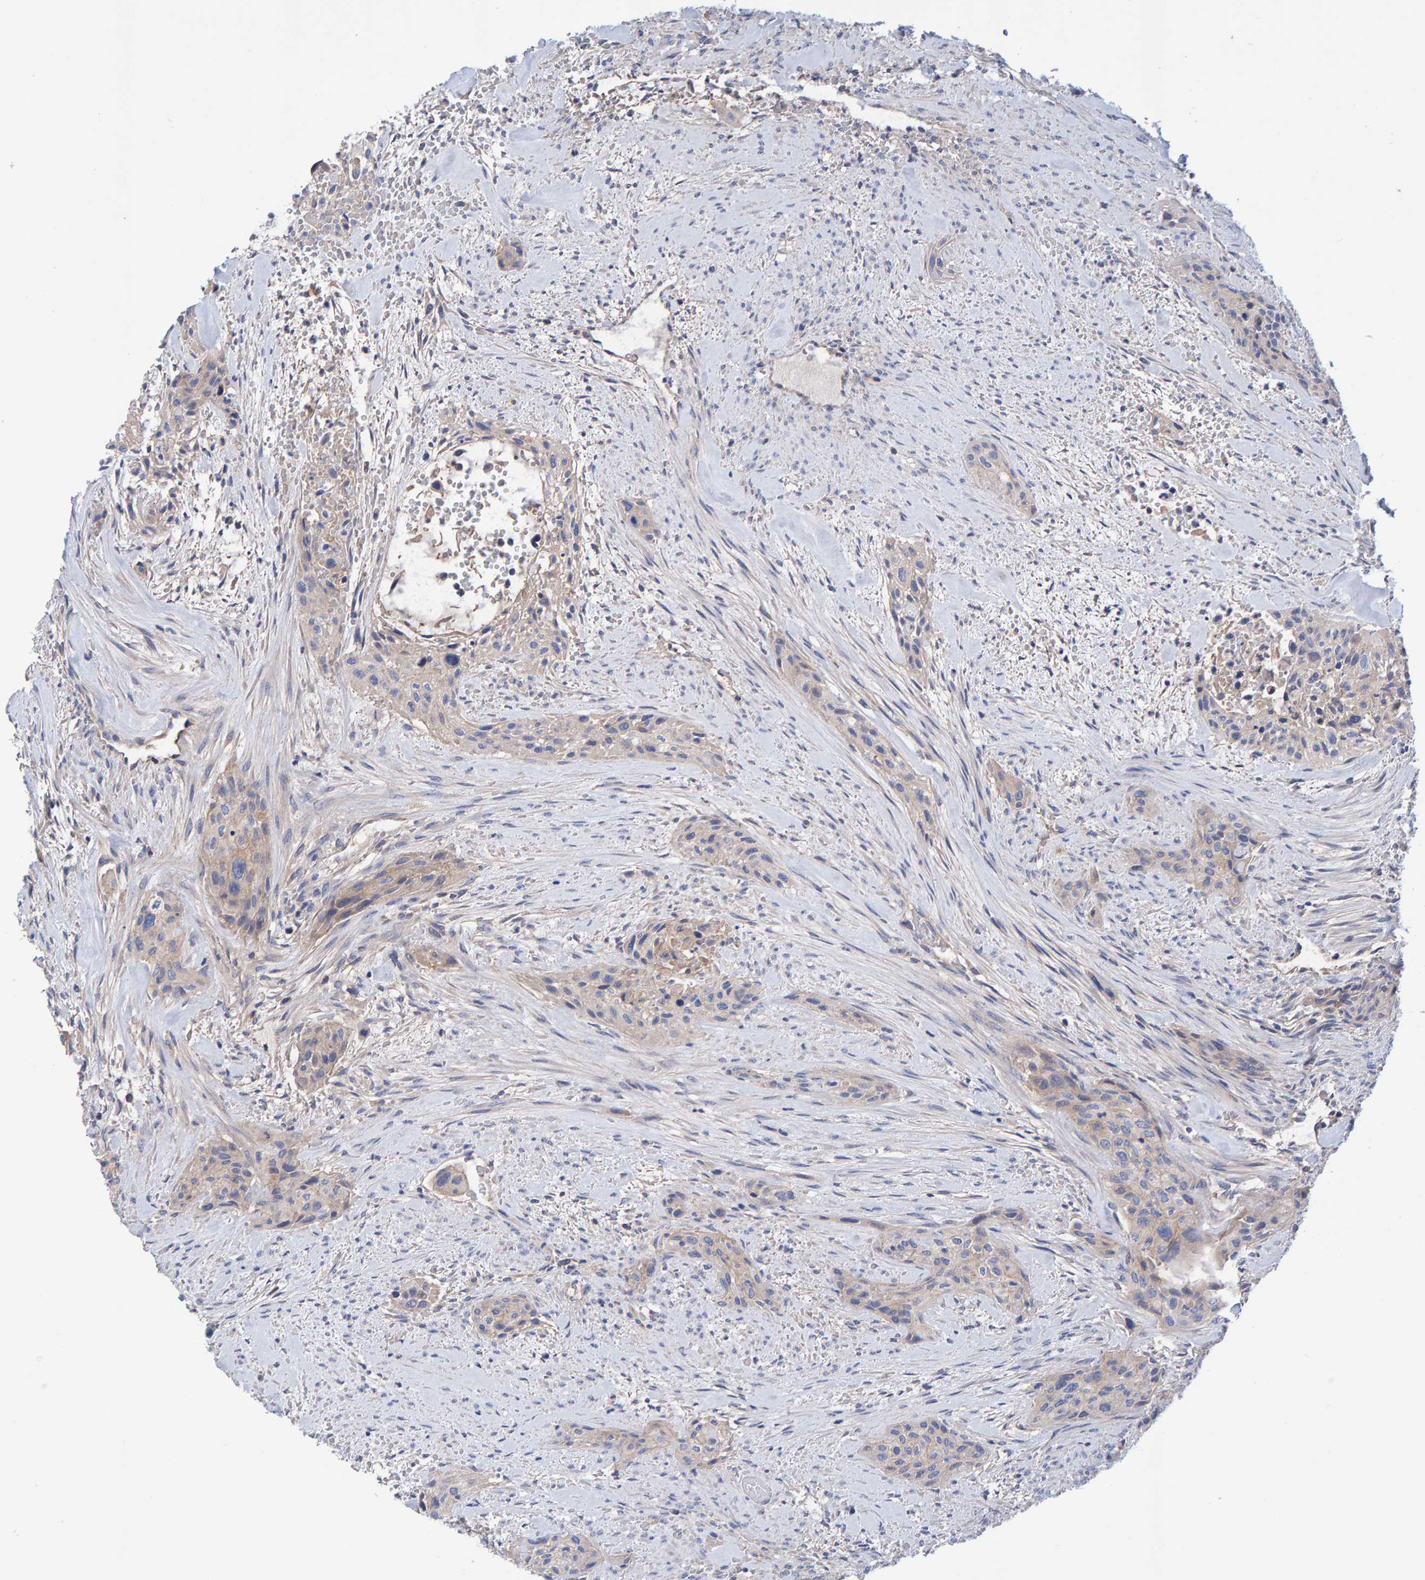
{"staining": {"intensity": "negative", "quantity": "none", "location": "none"}, "tissue": "urothelial cancer", "cell_type": "Tumor cells", "image_type": "cancer", "snomed": [{"axis": "morphology", "description": "Urothelial carcinoma, High grade"}, {"axis": "topography", "description": "Urinary bladder"}], "caption": "Image shows no significant protein expression in tumor cells of urothelial cancer.", "gene": "EFR3A", "patient": {"sex": "male", "age": 35}}